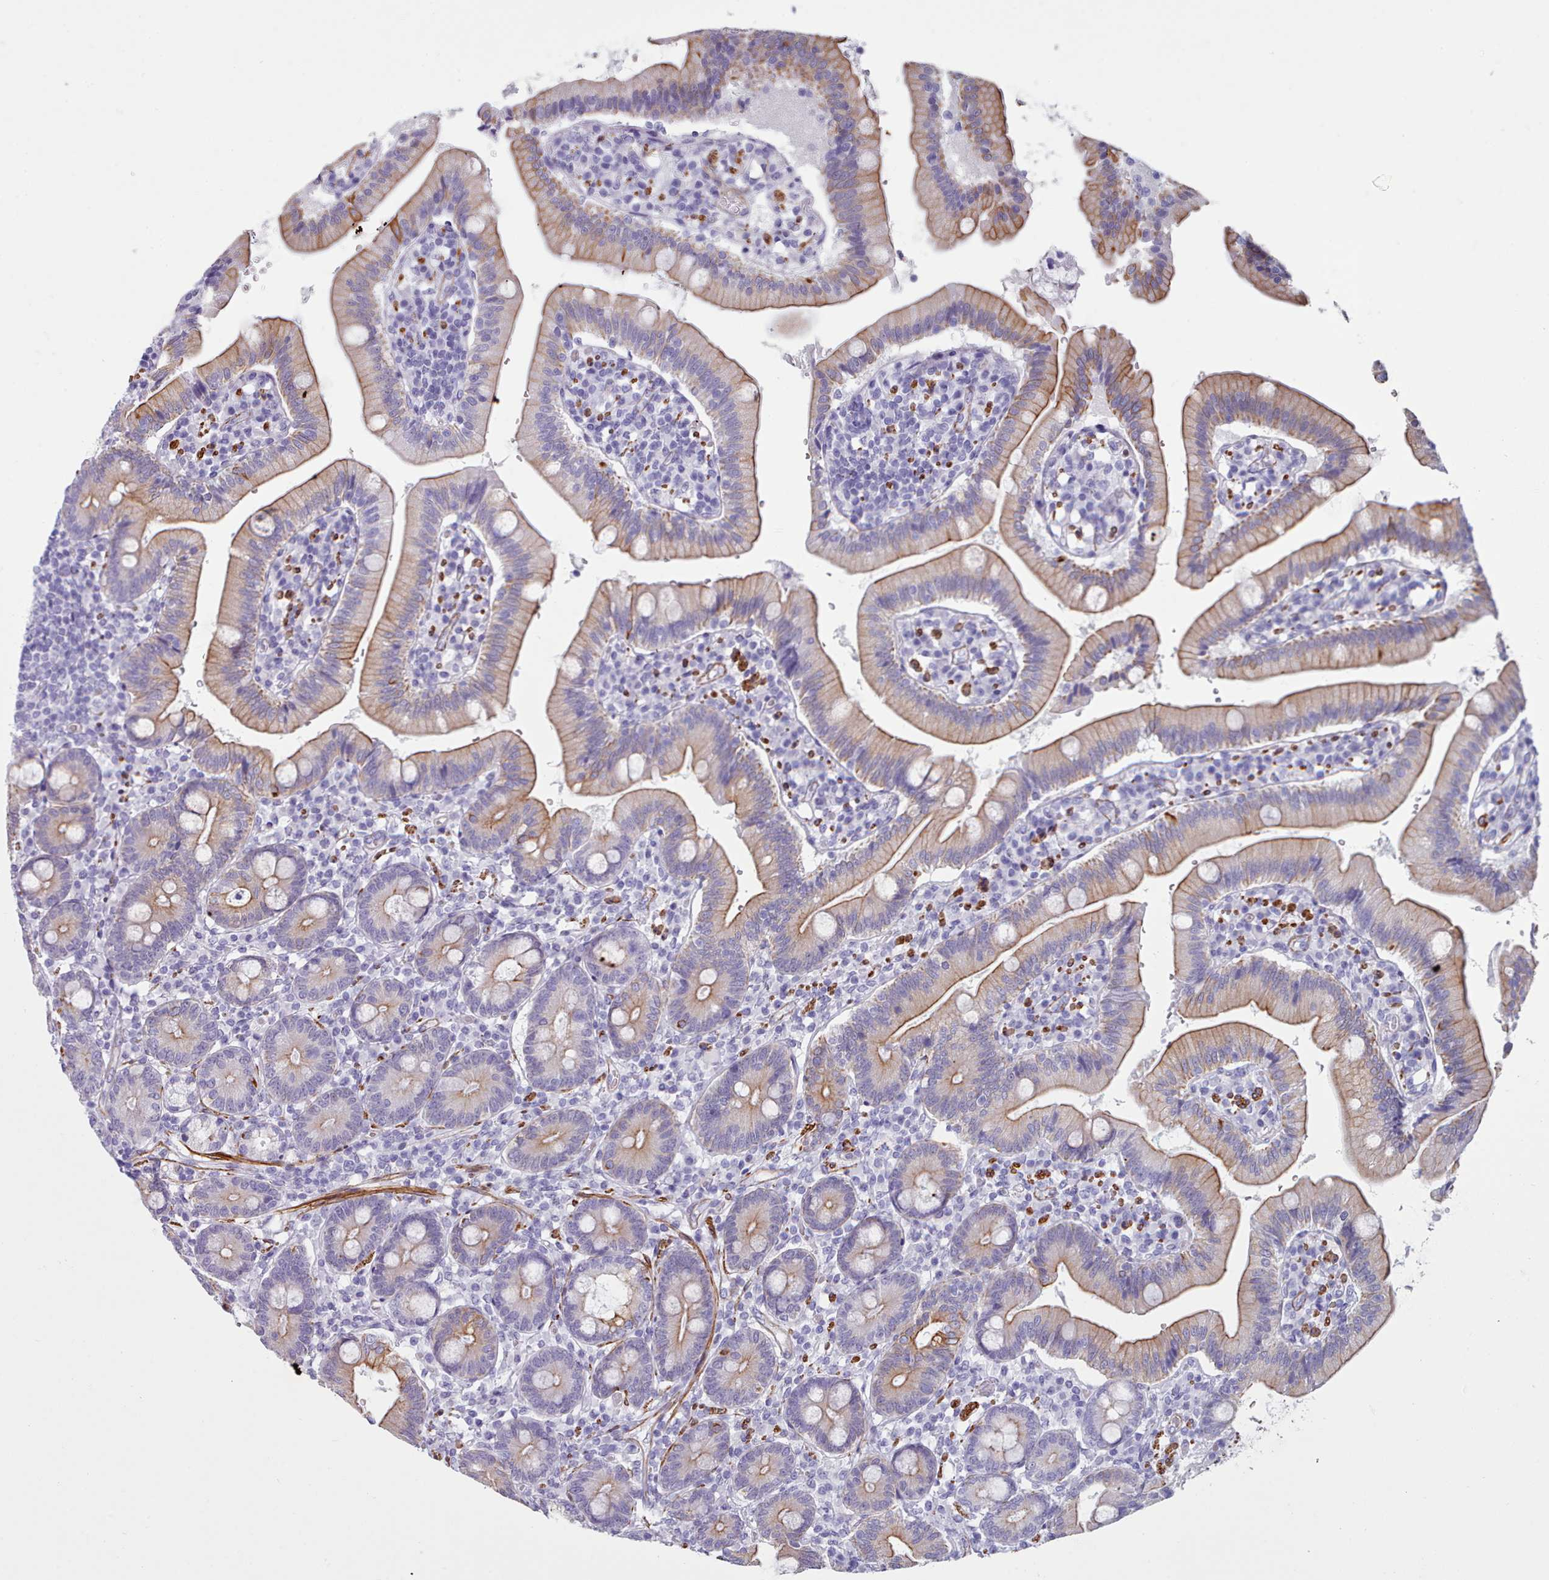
{"staining": {"intensity": "moderate", "quantity": "<25%", "location": "cytoplasmic/membranous"}, "tissue": "duodenum", "cell_type": "Glandular cells", "image_type": "normal", "snomed": [{"axis": "morphology", "description": "Normal tissue, NOS"}, {"axis": "topography", "description": "Duodenum"}], "caption": "Glandular cells show low levels of moderate cytoplasmic/membranous staining in approximately <25% of cells in benign human duodenum.", "gene": "FPGS", "patient": {"sex": "female", "age": 67}}